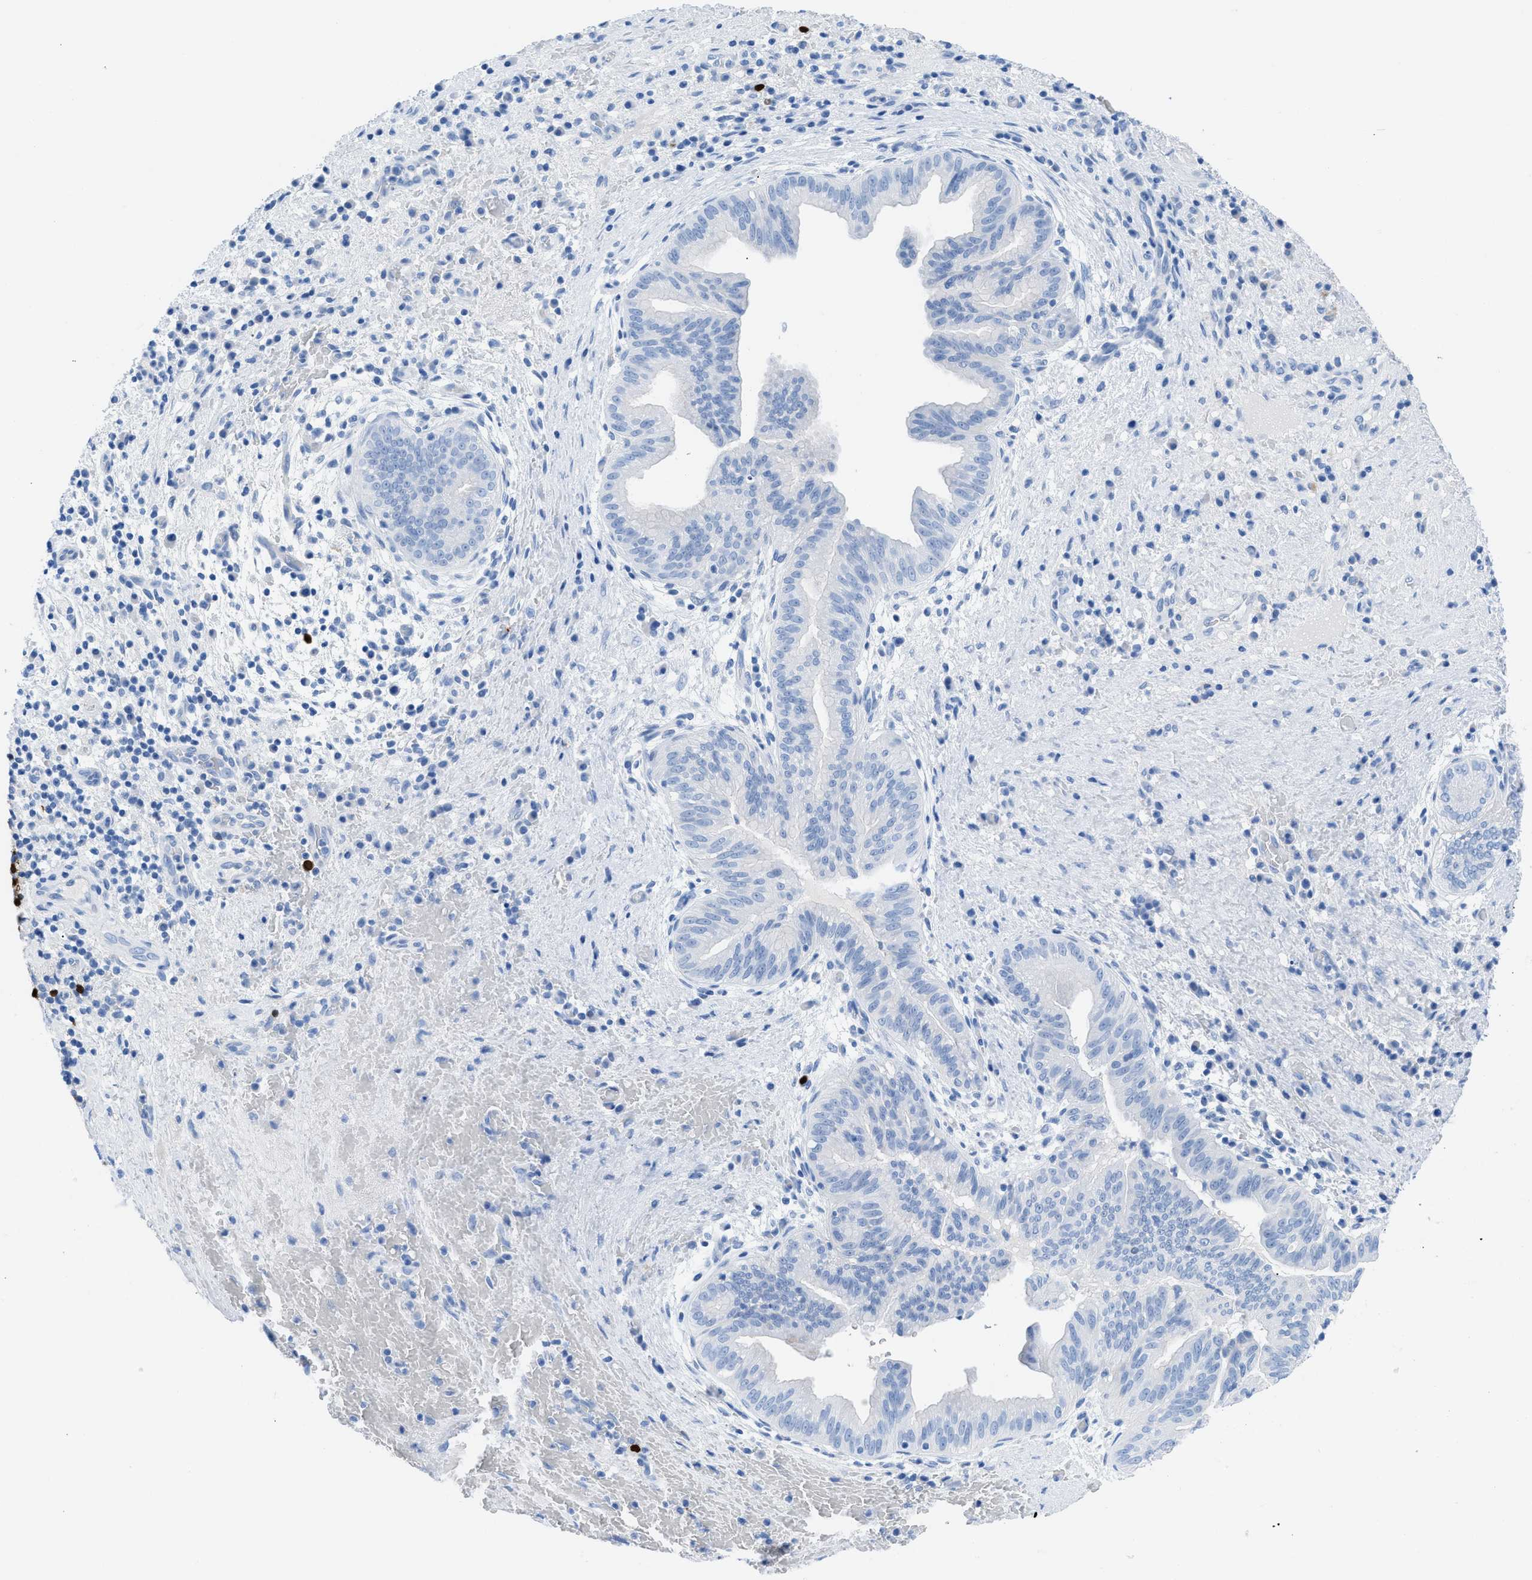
{"staining": {"intensity": "negative", "quantity": "none", "location": "none"}, "tissue": "liver cancer", "cell_type": "Tumor cells", "image_type": "cancer", "snomed": [{"axis": "morphology", "description": "Cholangiocarcinoma"}, {"axis": "topography", "description": "Liver"}], "caption": "DAB immunohistochemical staining of human liver cholangiocarcinoma shows no significant expression in tumor cells.", "gene": "TCL1A", "patient": {"sex": "female", "age": 38}}